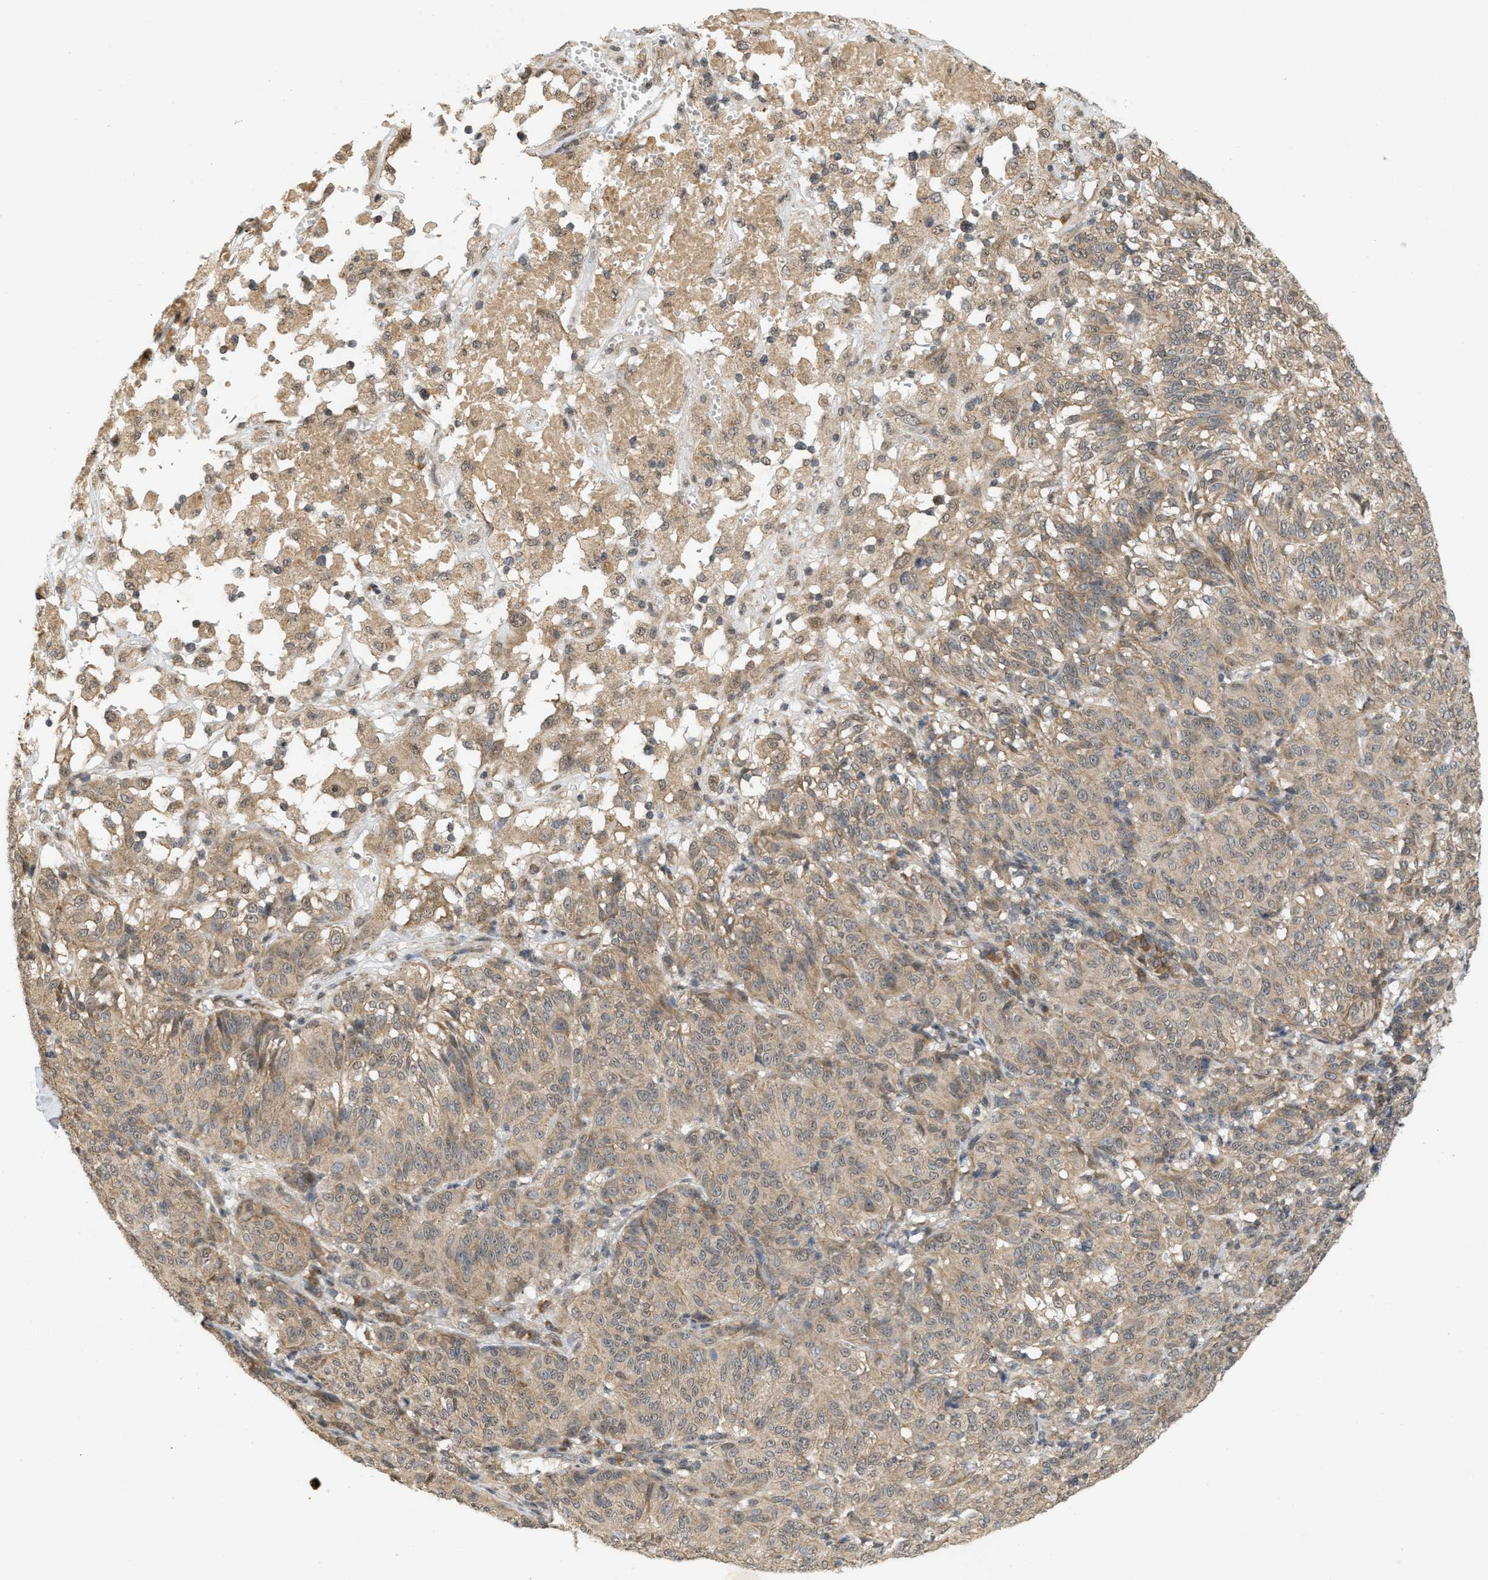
{"staining": {"intensity": "weak", "quantity": ">75%", "location": "cytoplasmic/membranous"}, "tissue": "melanoma", "cell_type": "Tumor cells", "image_type": "cancer", "snomed": [{"axis": "morphology", "description": "Malignant melanoma, NOS"}, {"axis": "topography", "description": "Skin"}], "caption": "This micrograph shows malignant melanoma stained with immunohistochemistry (IHC) to label a protein in brown. The cytoplasmic/membranous of tumor cells show weak positivity for the protein. Nuclei are counter-stained blue.", "gene": "PRKD1", "patient": {"sex": "female", "age": 72}}